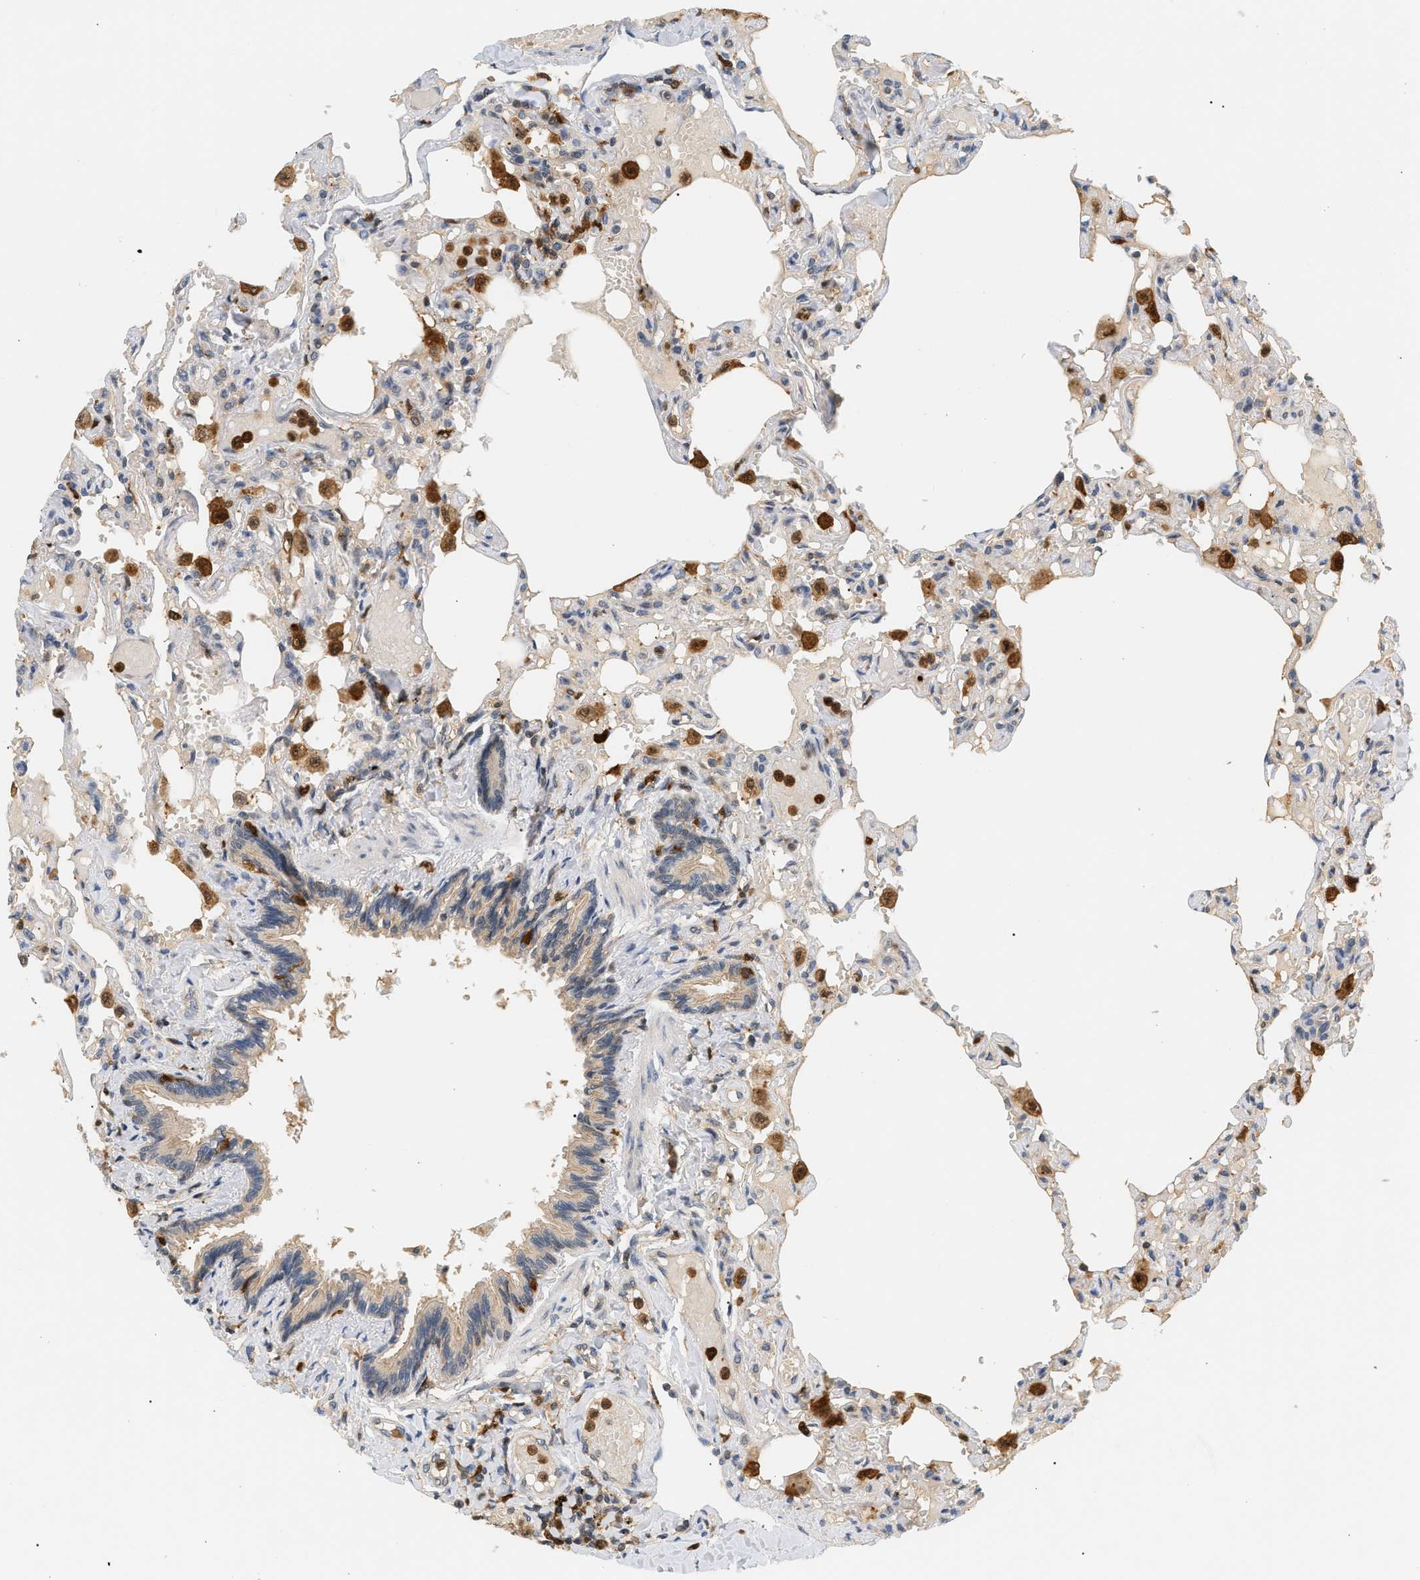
{"staining": {"intensity": "weak", "quantity": "<25%", "location": "cytoplasmic/membranous"}, "tissue": "lung", "cell_type": "Alveolar cells", "image_type": "normal", "snomed": [{"axis": "morphology", "description": "Normal tissue, NOS"}, {"axis": "topography", "description": "Lung"}], "caption": "This is an immunohistochemistry photomicrograph of unremarkable lung. There is no positivity in alveolar cells.", "gene": "PYCARD", "patient": {"sex": "male", "age": 21}}